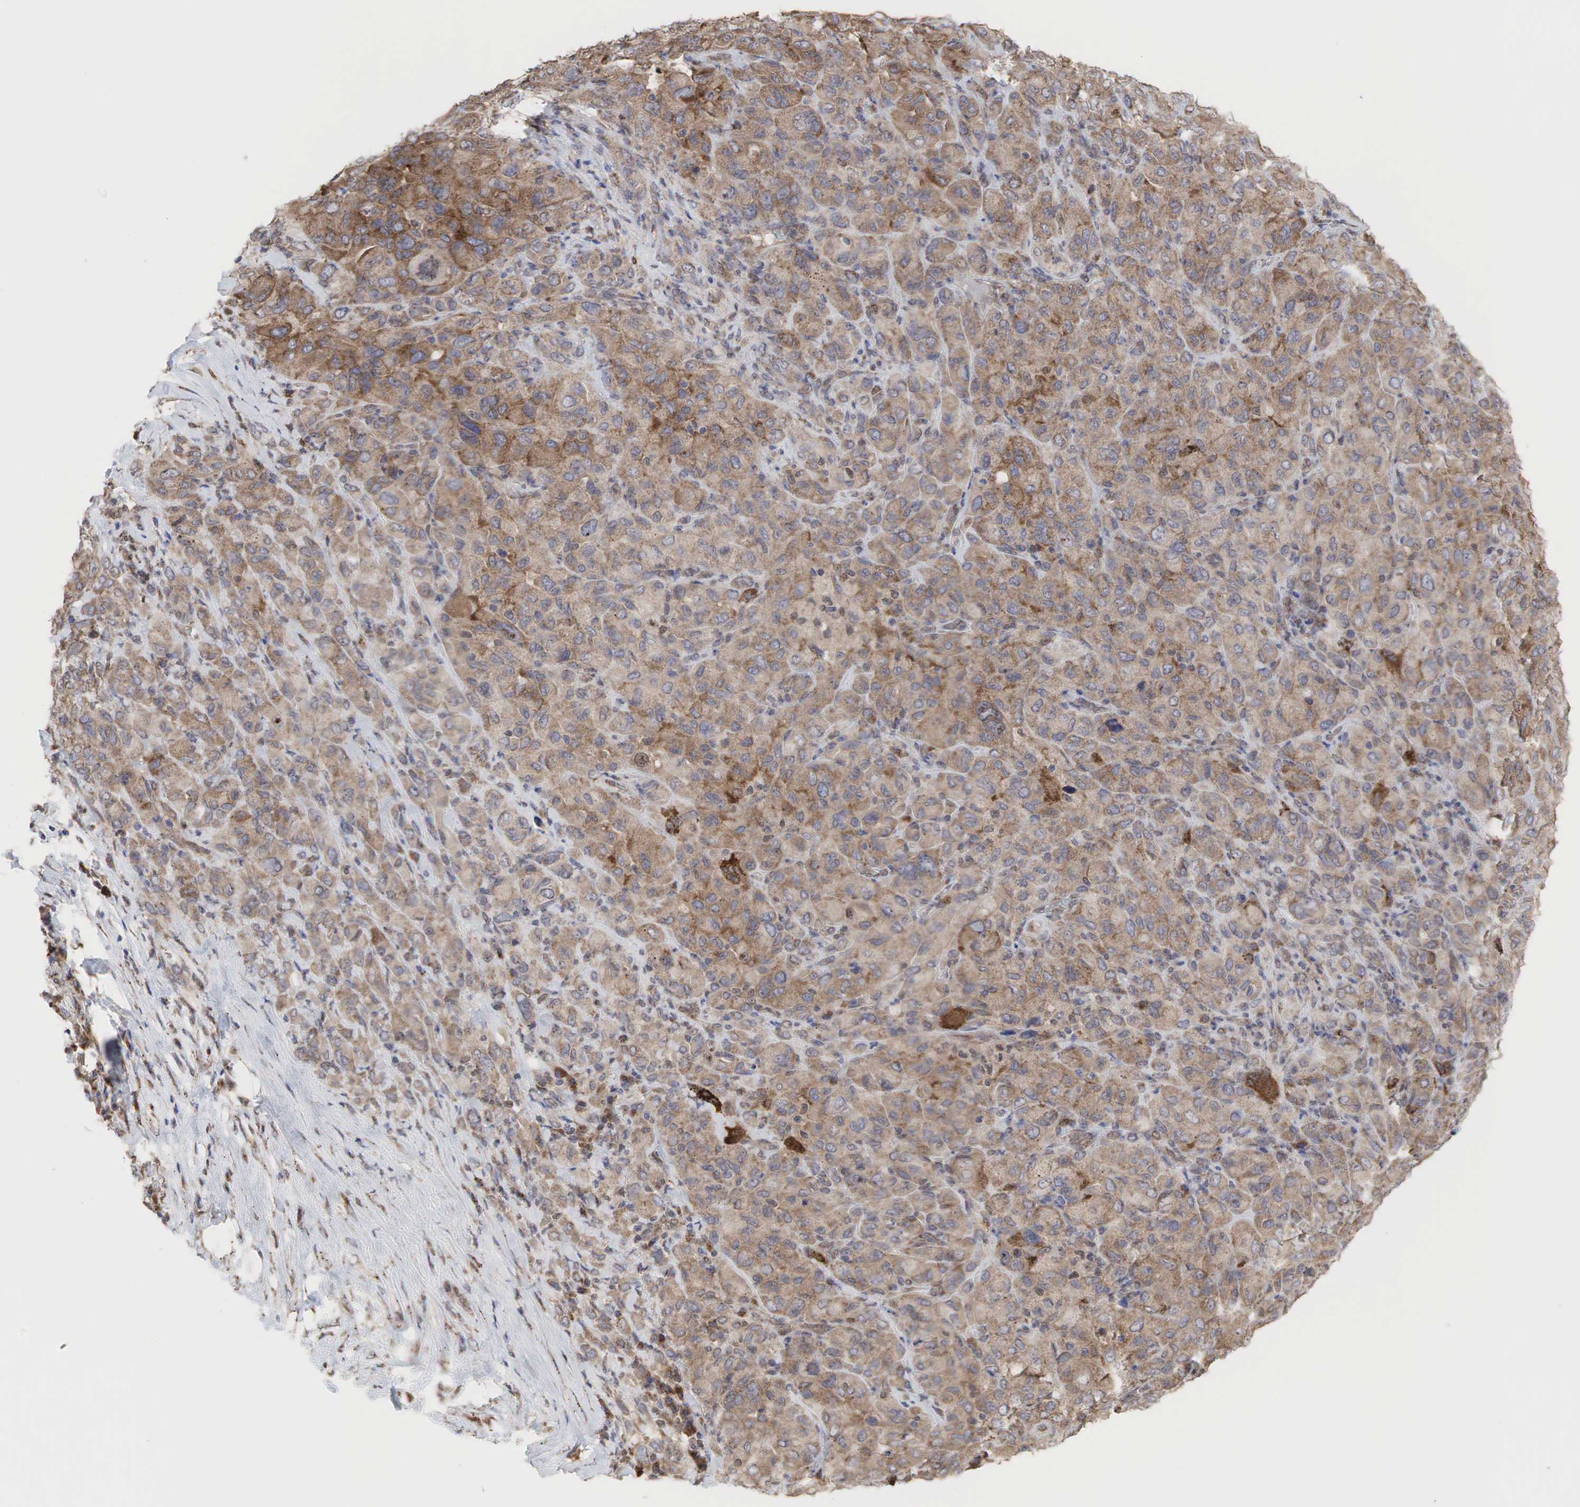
{"staining": {"intensity": "weak", "quantity": ">75%", "location": "cytoplasmic/membranous"}, "tissue": "melanoma", "cell_type": "Tumor cells", "image_type": "cancer", "snomed": [{"axis": "morphology", "description": "Malignant melanoma, Metastatic site"}, {"axis": "topography", "description": "Skin"}], "caption": "Immunohistochemical staining of malignant melanoma (metastatic site) exhibits low levels of weak cytoplasmic/membranous protein expression in about >75% of tumor cells. (Brightfield microscopy of DAB IHC at high magnification).", "gene": "PABPC5", "patient": {"sex": "male", "age": 32}}